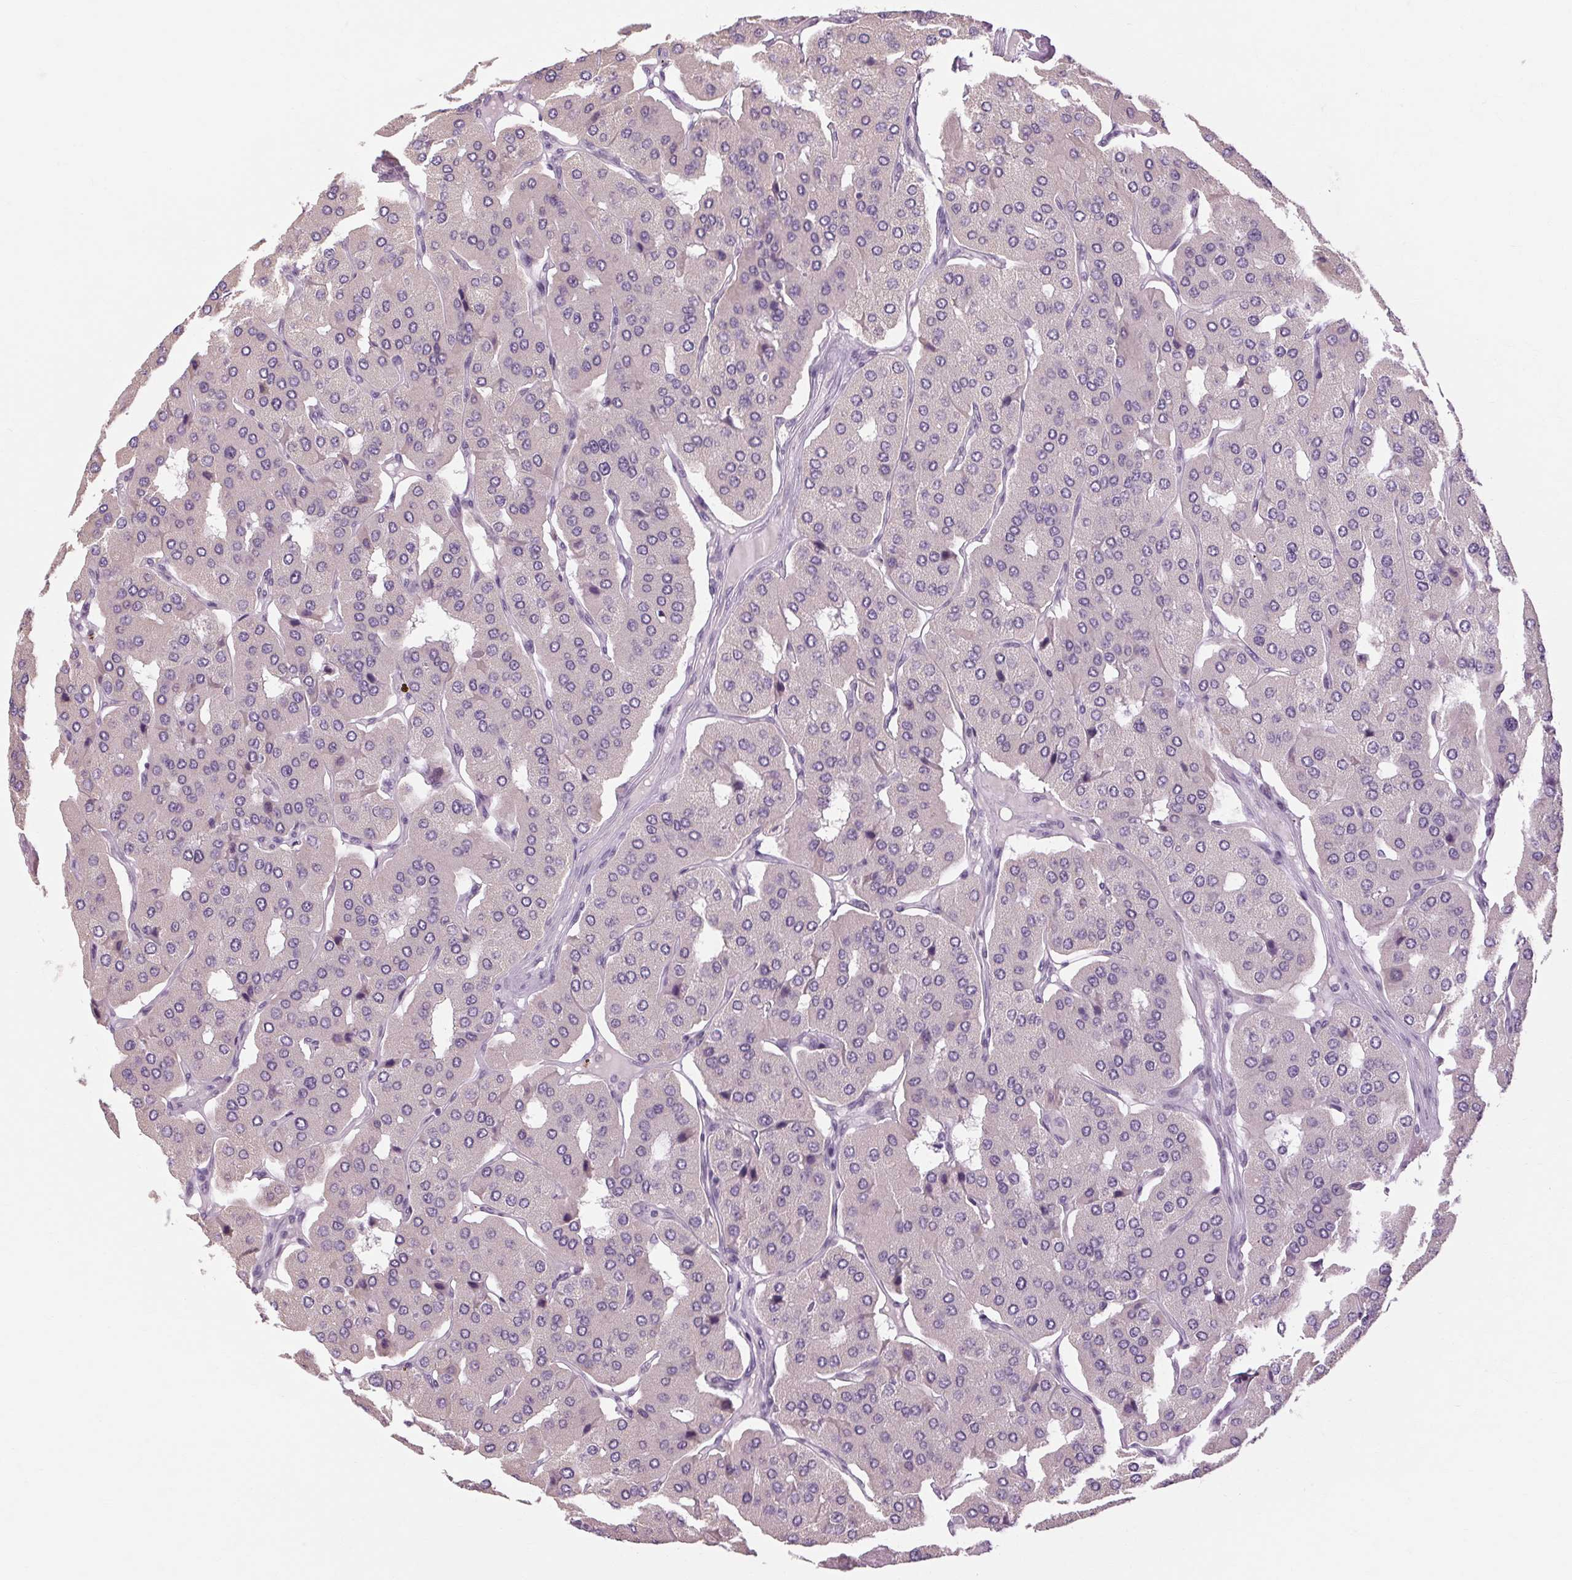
{"staining": {"intensity": "negative", "quantity": "none", "location": "none"}, "tissue": "parathyroid gland", "cell_type": "Glandular cells", "image_type": "normal", "snomed": [{"axis": "morphology", "description": "Normal tissue, NOS"}, {"axis": "morphology", "description": "Adenoma, NOS"}, {"axis": "topography", "description": "Parathyroid gland"}], "caption": "DAB (3,3'-diaminobenzidine) immunohistochemical staining of unremarkable human parathyroid gland shows no significant positivity in glandular cells. The staining was performed using DAB (3,3'-diaminobenzidine) to visualize the protein expression in brown, while the nuclei were stained in blue with hematoxylin (Magnification: 20x).", "gene": "KLHL40", "patient": {"sex": "female", "age": 86}}